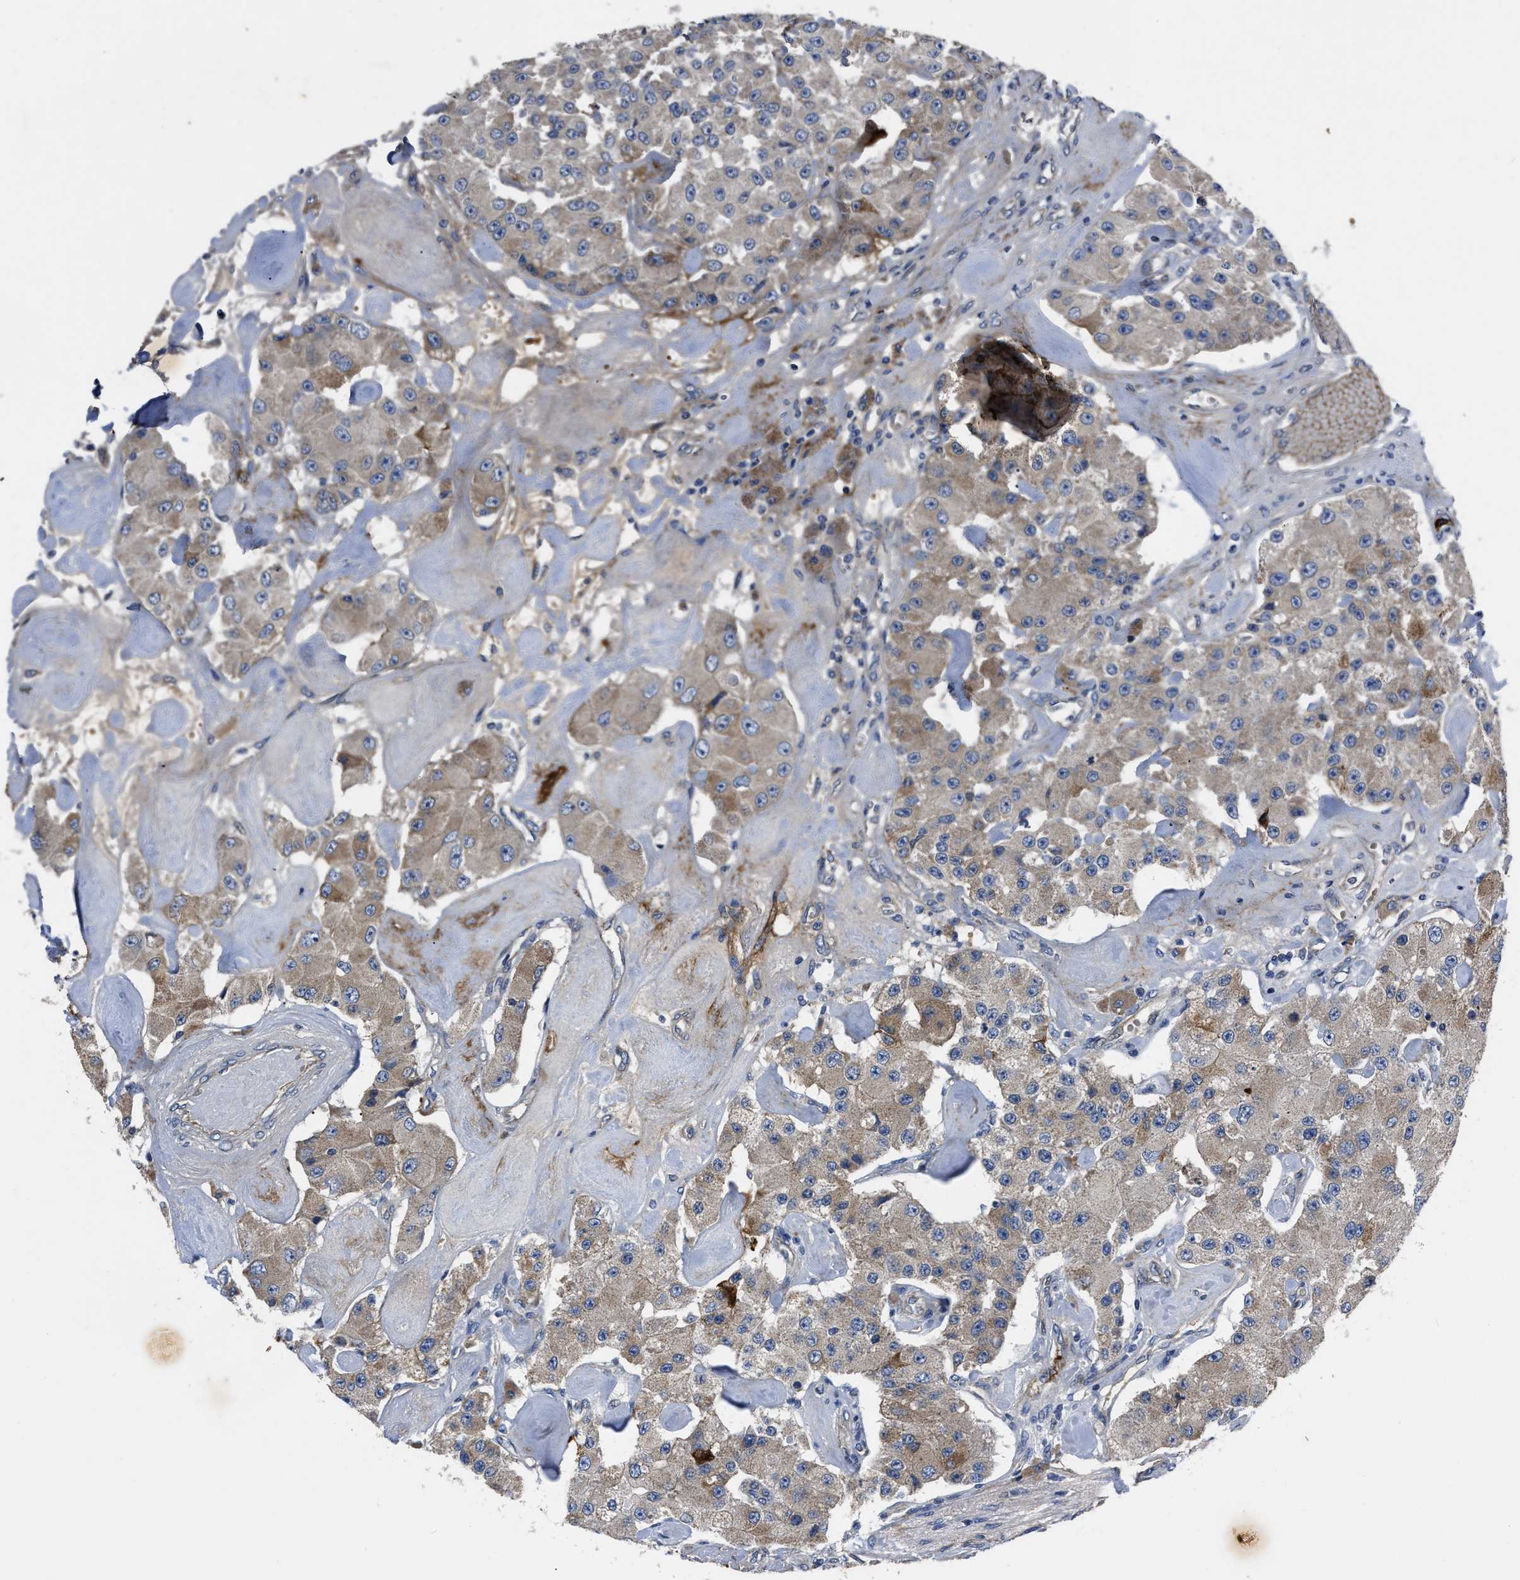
{"staining": {"intensity": "weak", "quantity": ">75%", "location": "cytoplasmic/membranous"}, "tissue": "carcinoid", "cell_type": "Tumor cells", "image_type": "cancer", "snomed": [{"axis": "morphology", "description": "Carcinoid, malignant, NOS"}, {"axis": "topography", "description": "Pancreas"}], "caption": "Carcinoid stained for a protein (brown) shows weak cytoplasmic/membranous positive staining in about >75% of tumor cells.", "gene": "ERC1", "patient": {"sex": "male", "age": 41}}